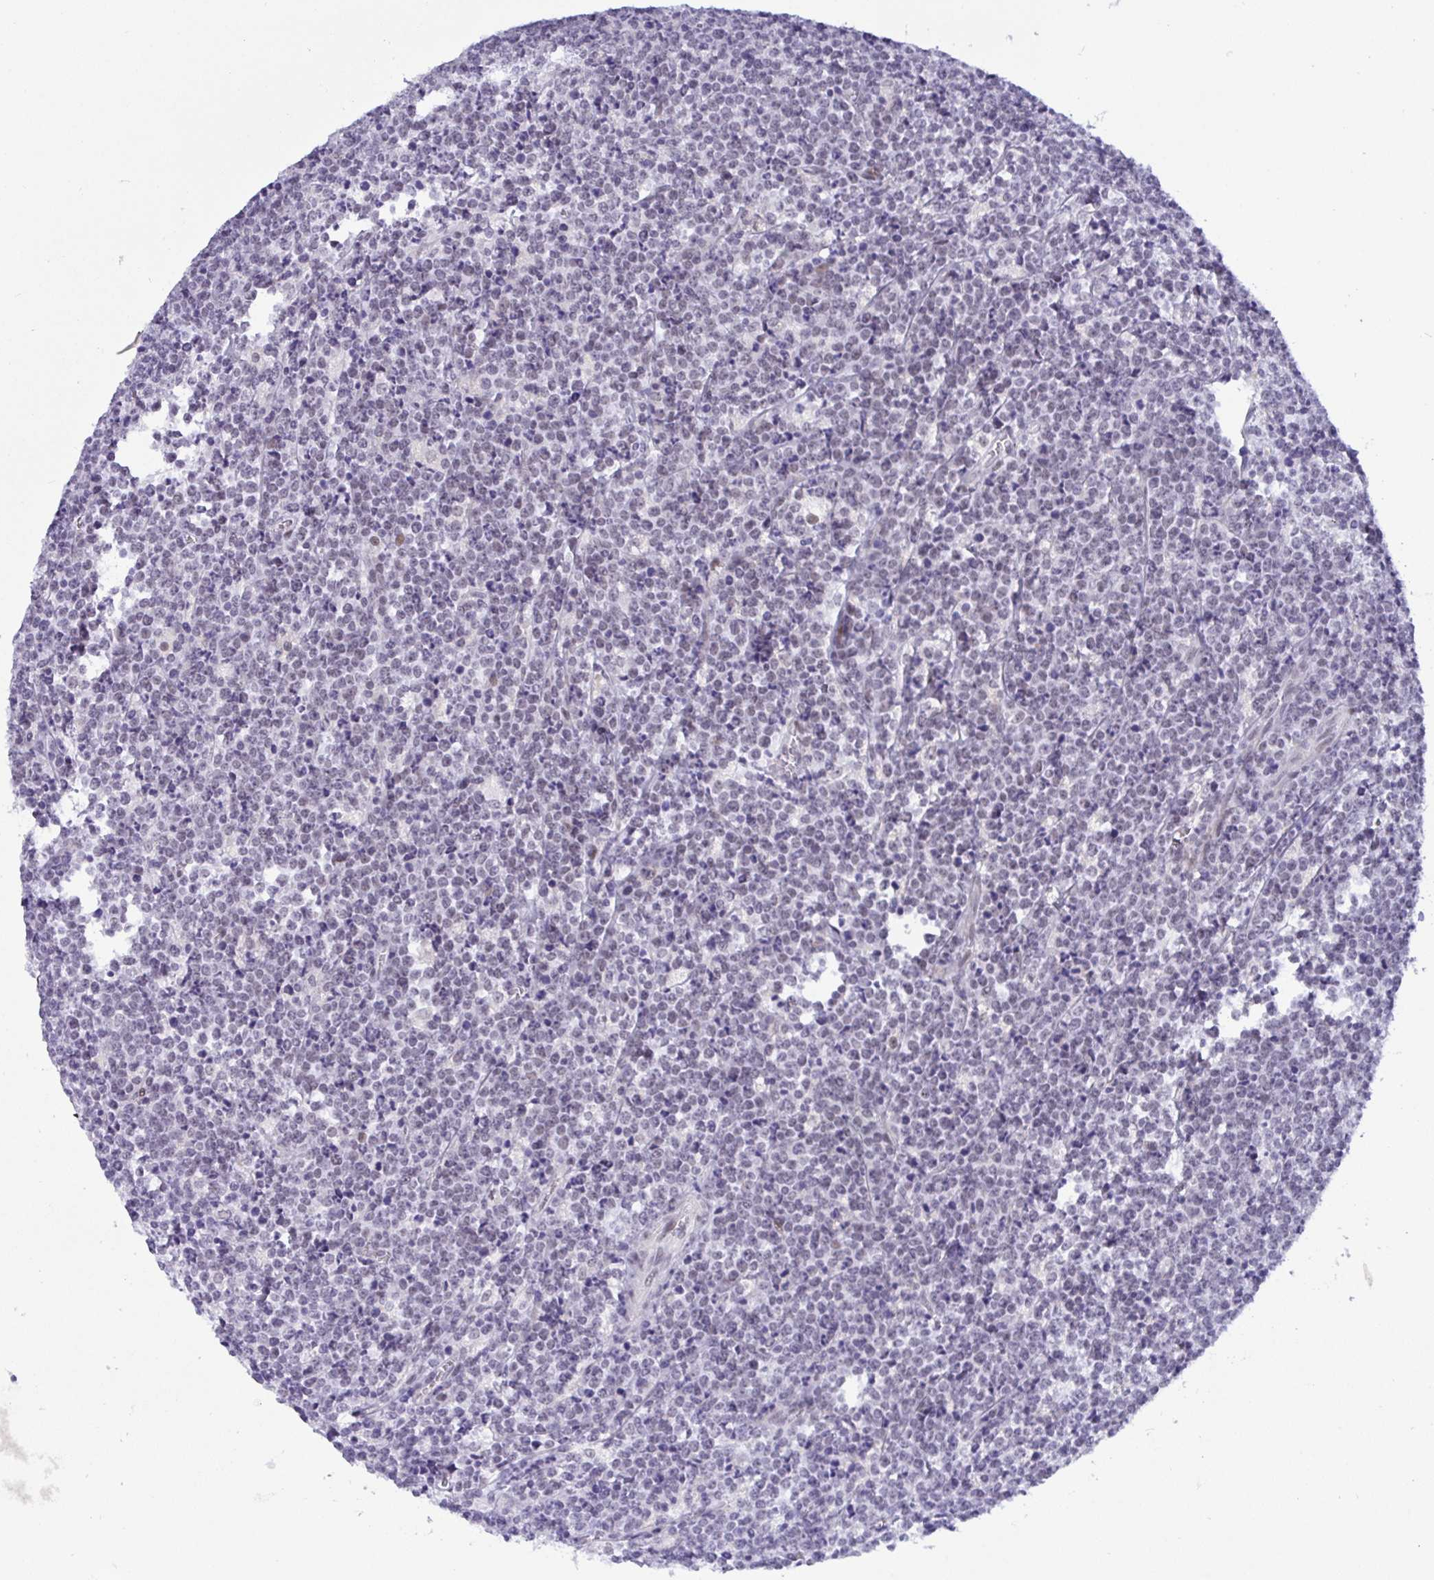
{"staining": {"intensity": "negative", "quantity": "none", "location": "none"}, "tissue": "lymphoma", "cell_type": "Tumor cells", "image_type": "cancer", "snomed": [{"axis": "morphology", "description": "Malignant lymphoma, non-Hodgkin's type, High grade"}, {"axis": "topography", "description": "Small intestine"}], "caption": "Tumor cells are negative for brown protein staining in lymphoma.", "gene": "NUP188", "patient": {"sex": "female", "age": 56}}